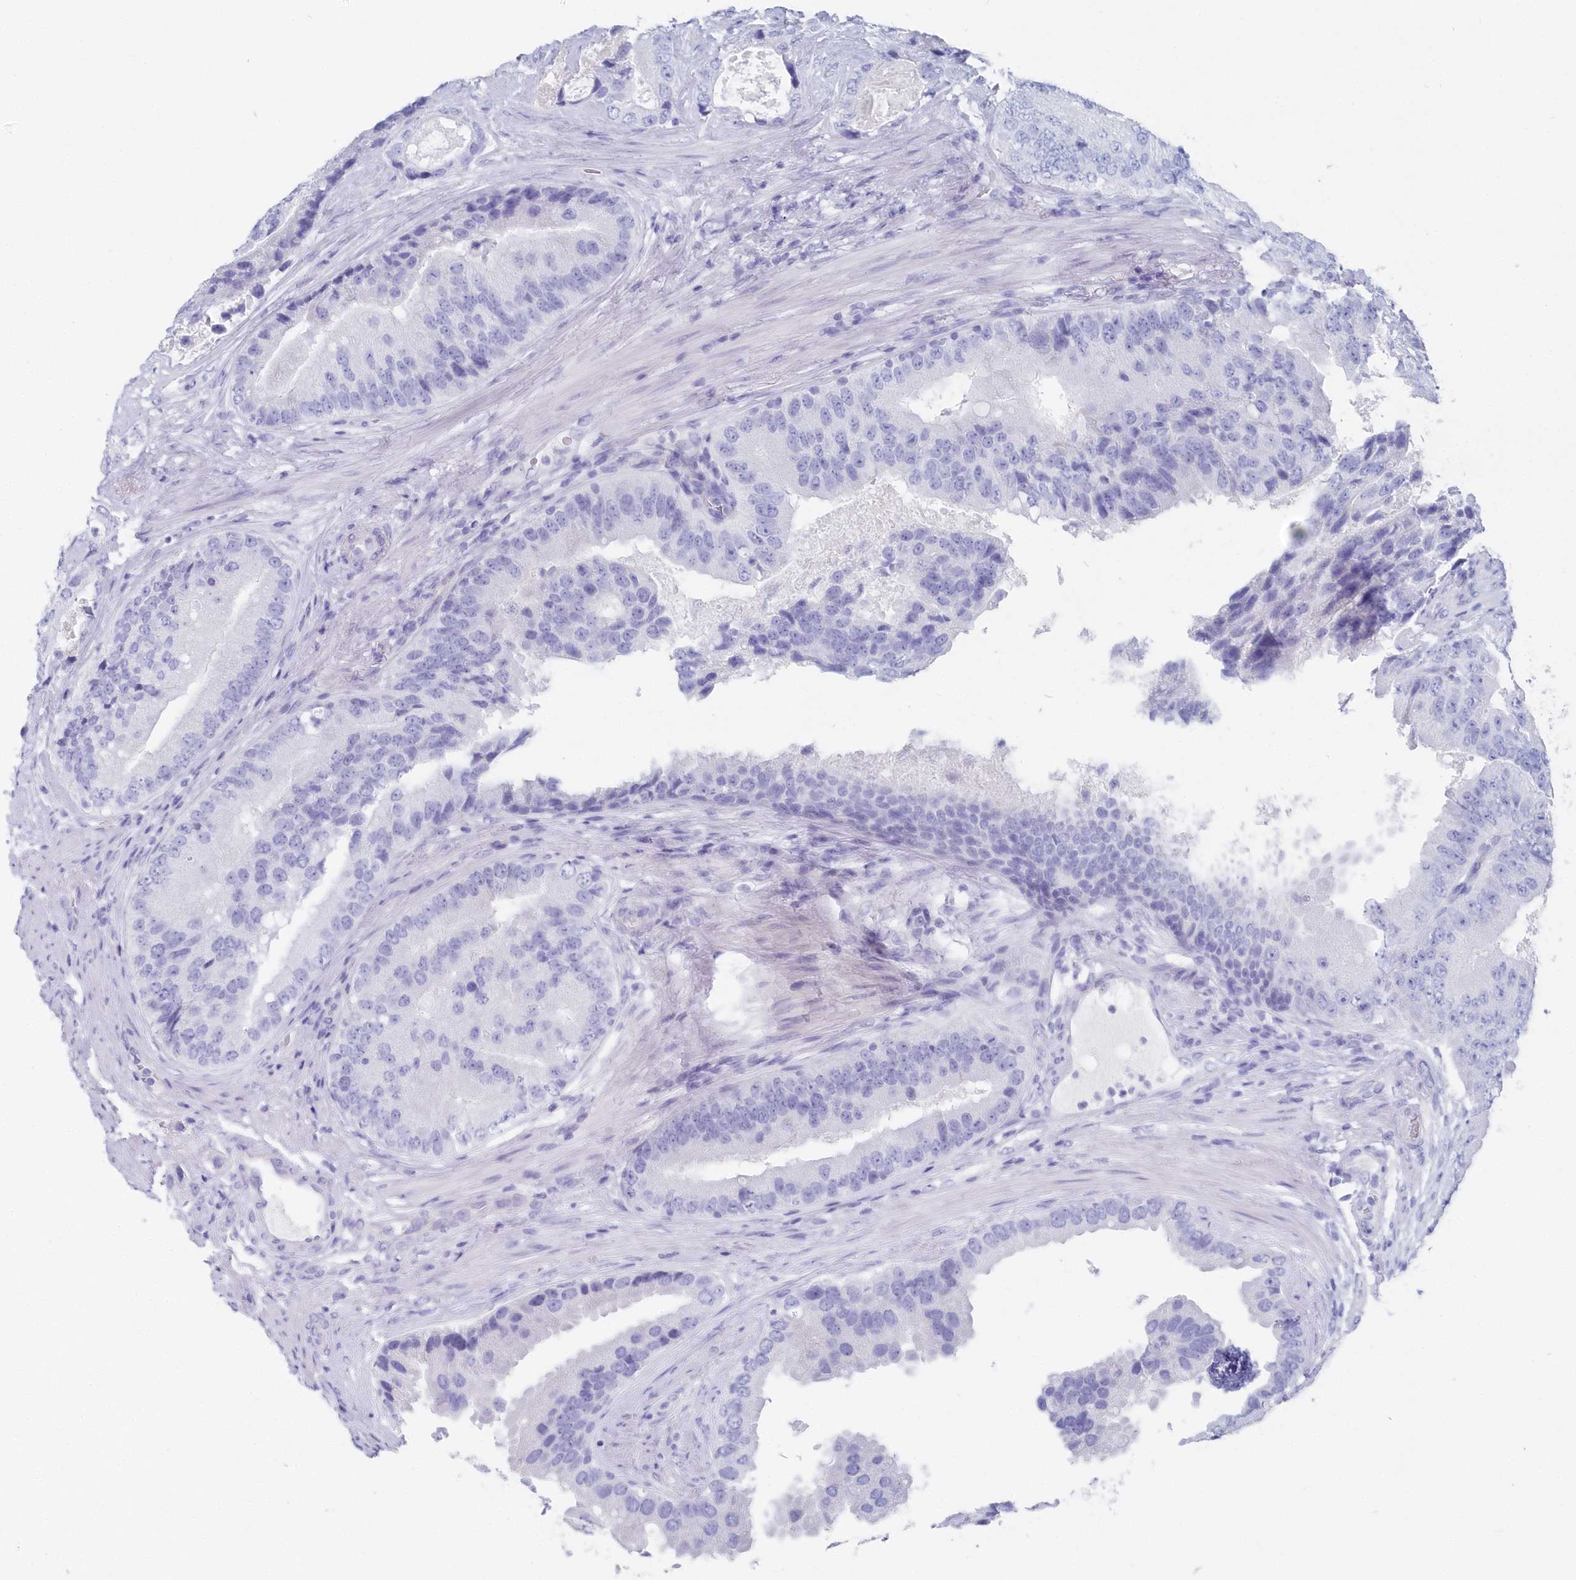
{"staining": {"intensity": "negative", "quantity": "none", "location": "none"}, "tissue": "prostate cancer", "cell_type": "Tumor cells", "image_type": "cancer", "snomed": [{"axis": "morphology", "description": "Adenocarcinoma, High grade"}, {"axis": "topography", "description": "Prostate"}], "caption": "Photomicrograph shows no significant protein positivity in tumor cells of high-grade adenocarcinoma (prostate).", "gene": "CSNK1G2", "patient": {"sex": "male", "age": 70}}